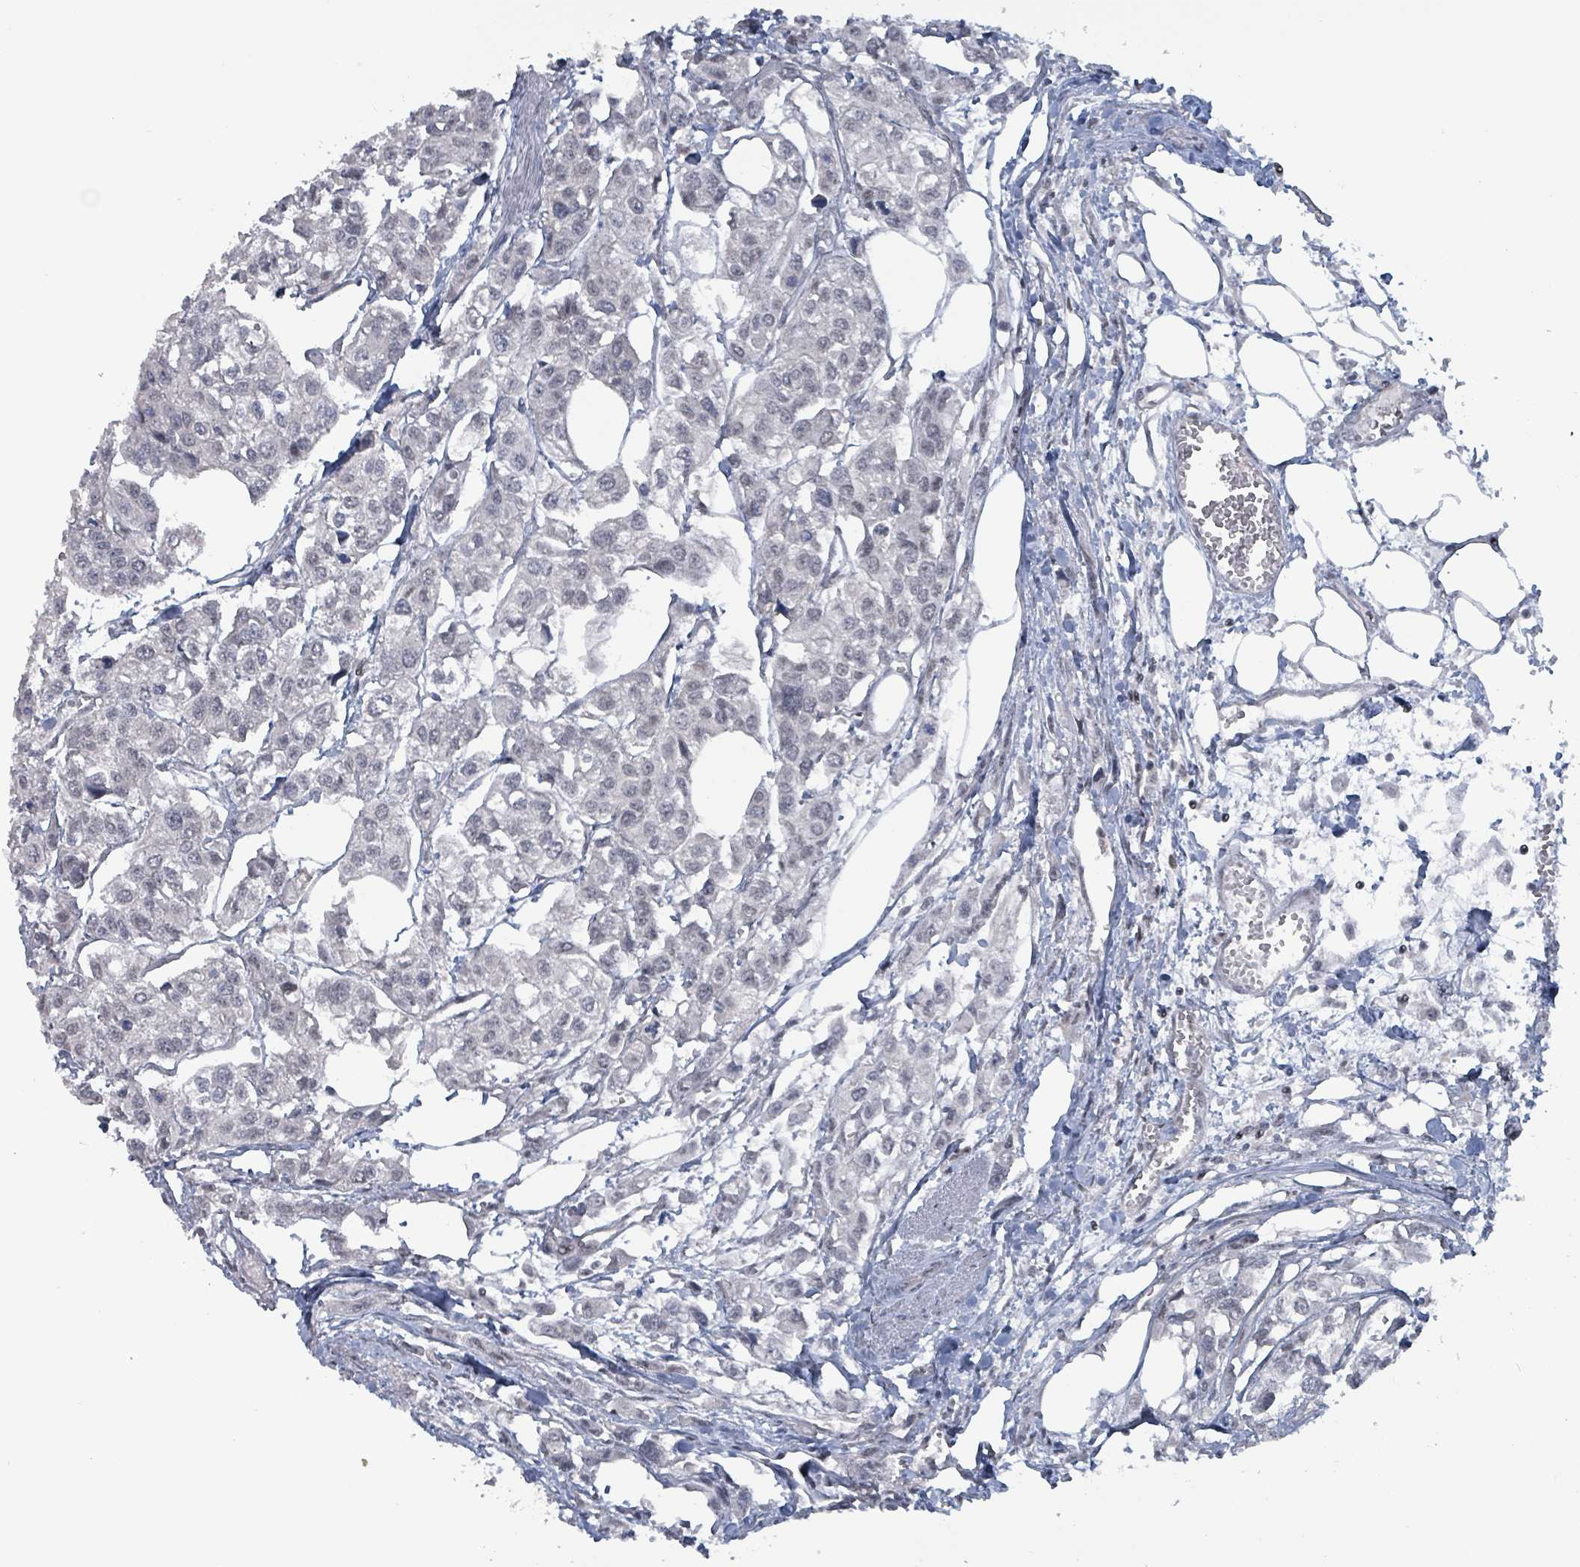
{"staining": {"intensity": "negative", "quantity": "none", "location": "none"}, "tissue": "urothelial cancer", "cell_type": "Tumor cells", "image_type": "cancer", "snomed": [{"axis": "morphology", "description": "Urothelial carcinoma, High grade"}, {"axis": "topography", "description": "Urinary bladder"}], "caption": "IHC of urothelial carcinoma (high-grade) reveals no staining in tumor cells.", "gene": "BIVM", "patient": {"sex": "male", "age": 67}}